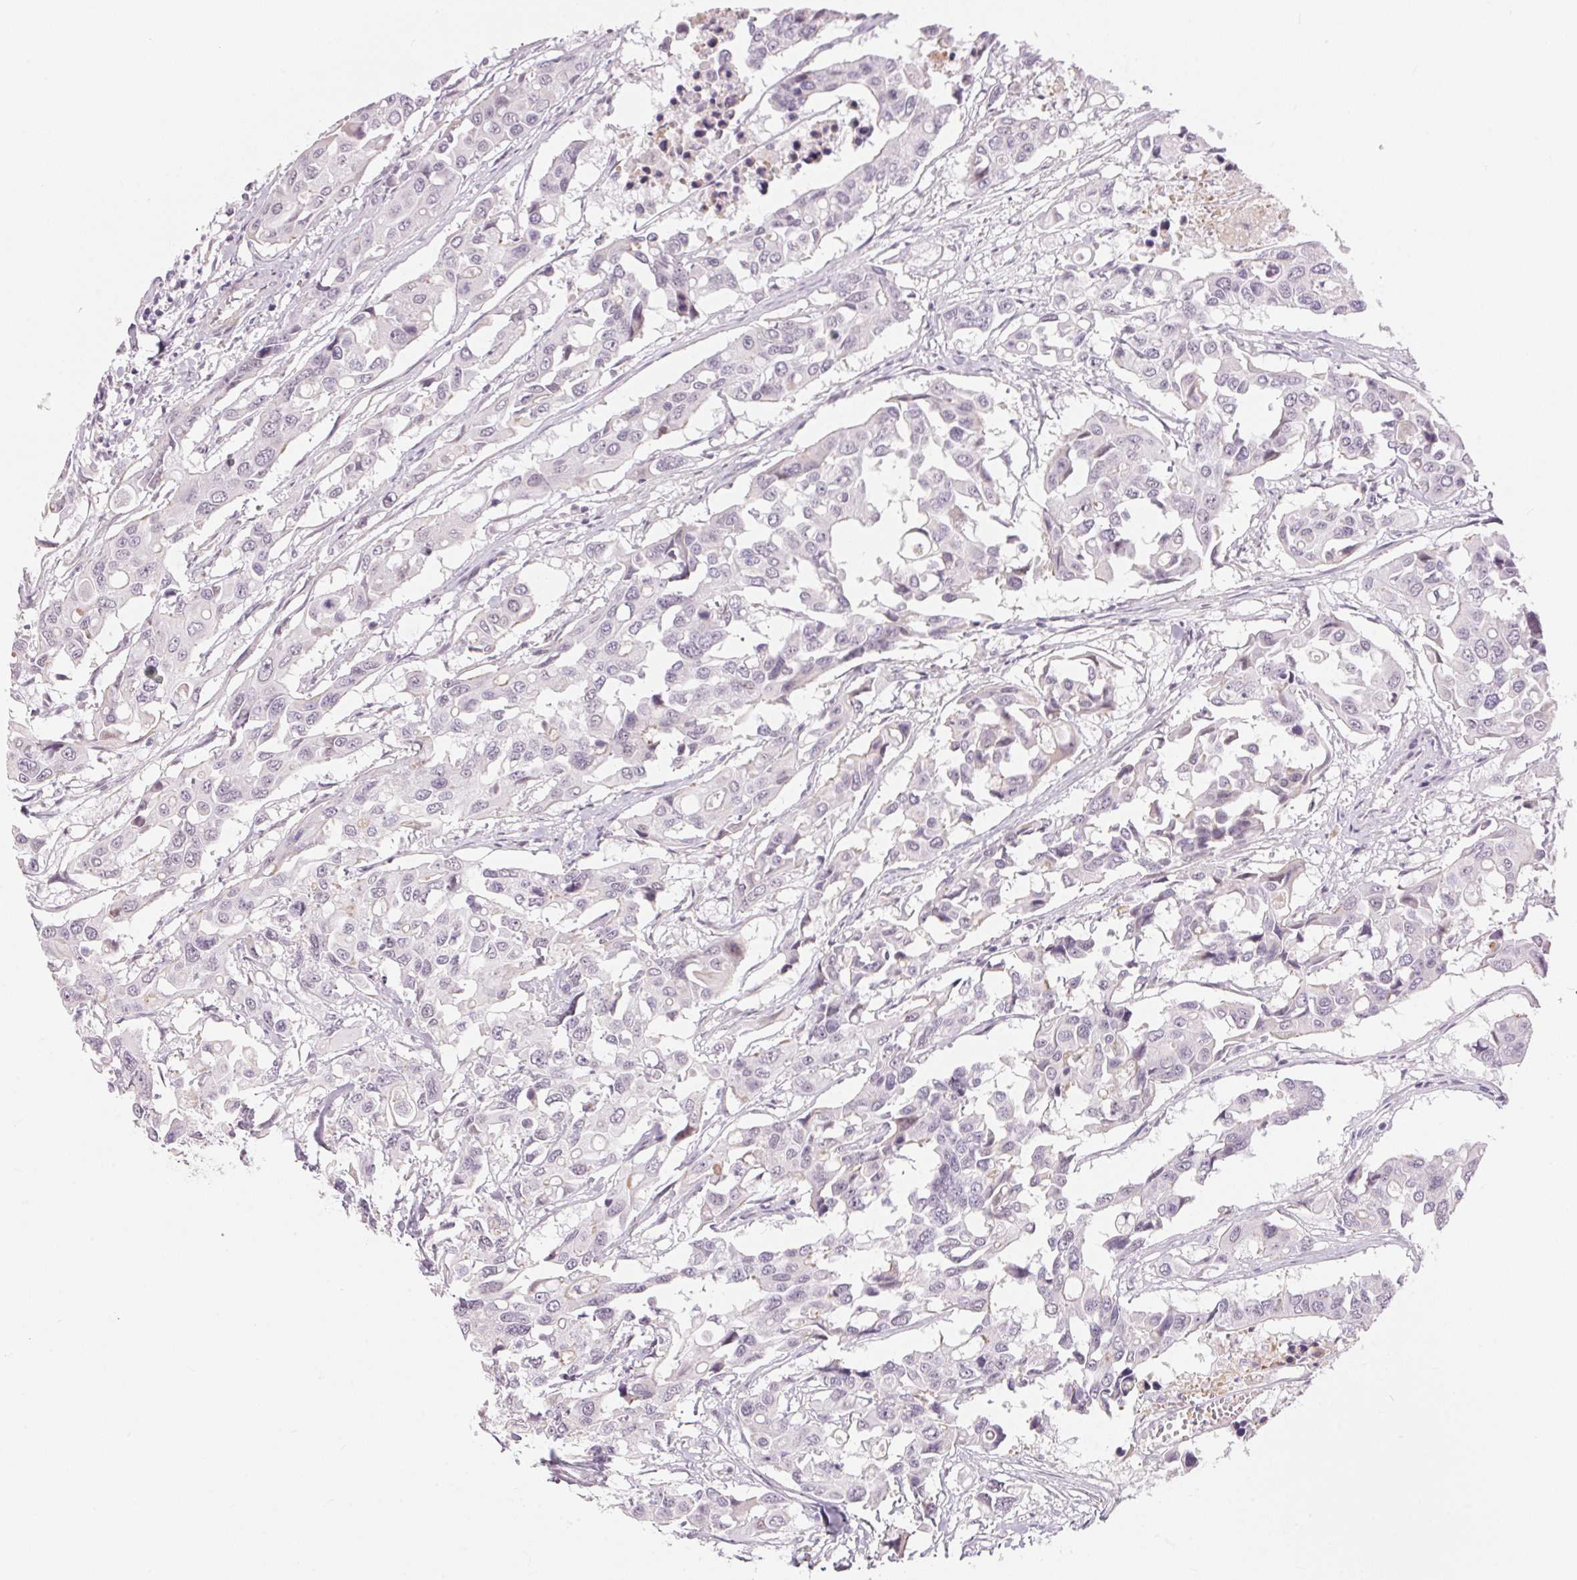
{"staining": {"intensity": "negative", "quantity": "none", "location": "none"}, "tissue": "colorectal cancer", "cell_type": "Tumor cells", "image_type": "cancer", "snomed": [{"axis": "morphology", "description": "Adenocarcinoma, NOS"}, {"axis": "topography", "description": "Colon"}], "caption": "High power microscopy image of an immunohistochemistry (IHC) photomicrograph of colorectal cancer, revealing no significant staining in tumor cells.", "gene": "GDAP1L1", "patient": {"sex": "male", "age": 77}}